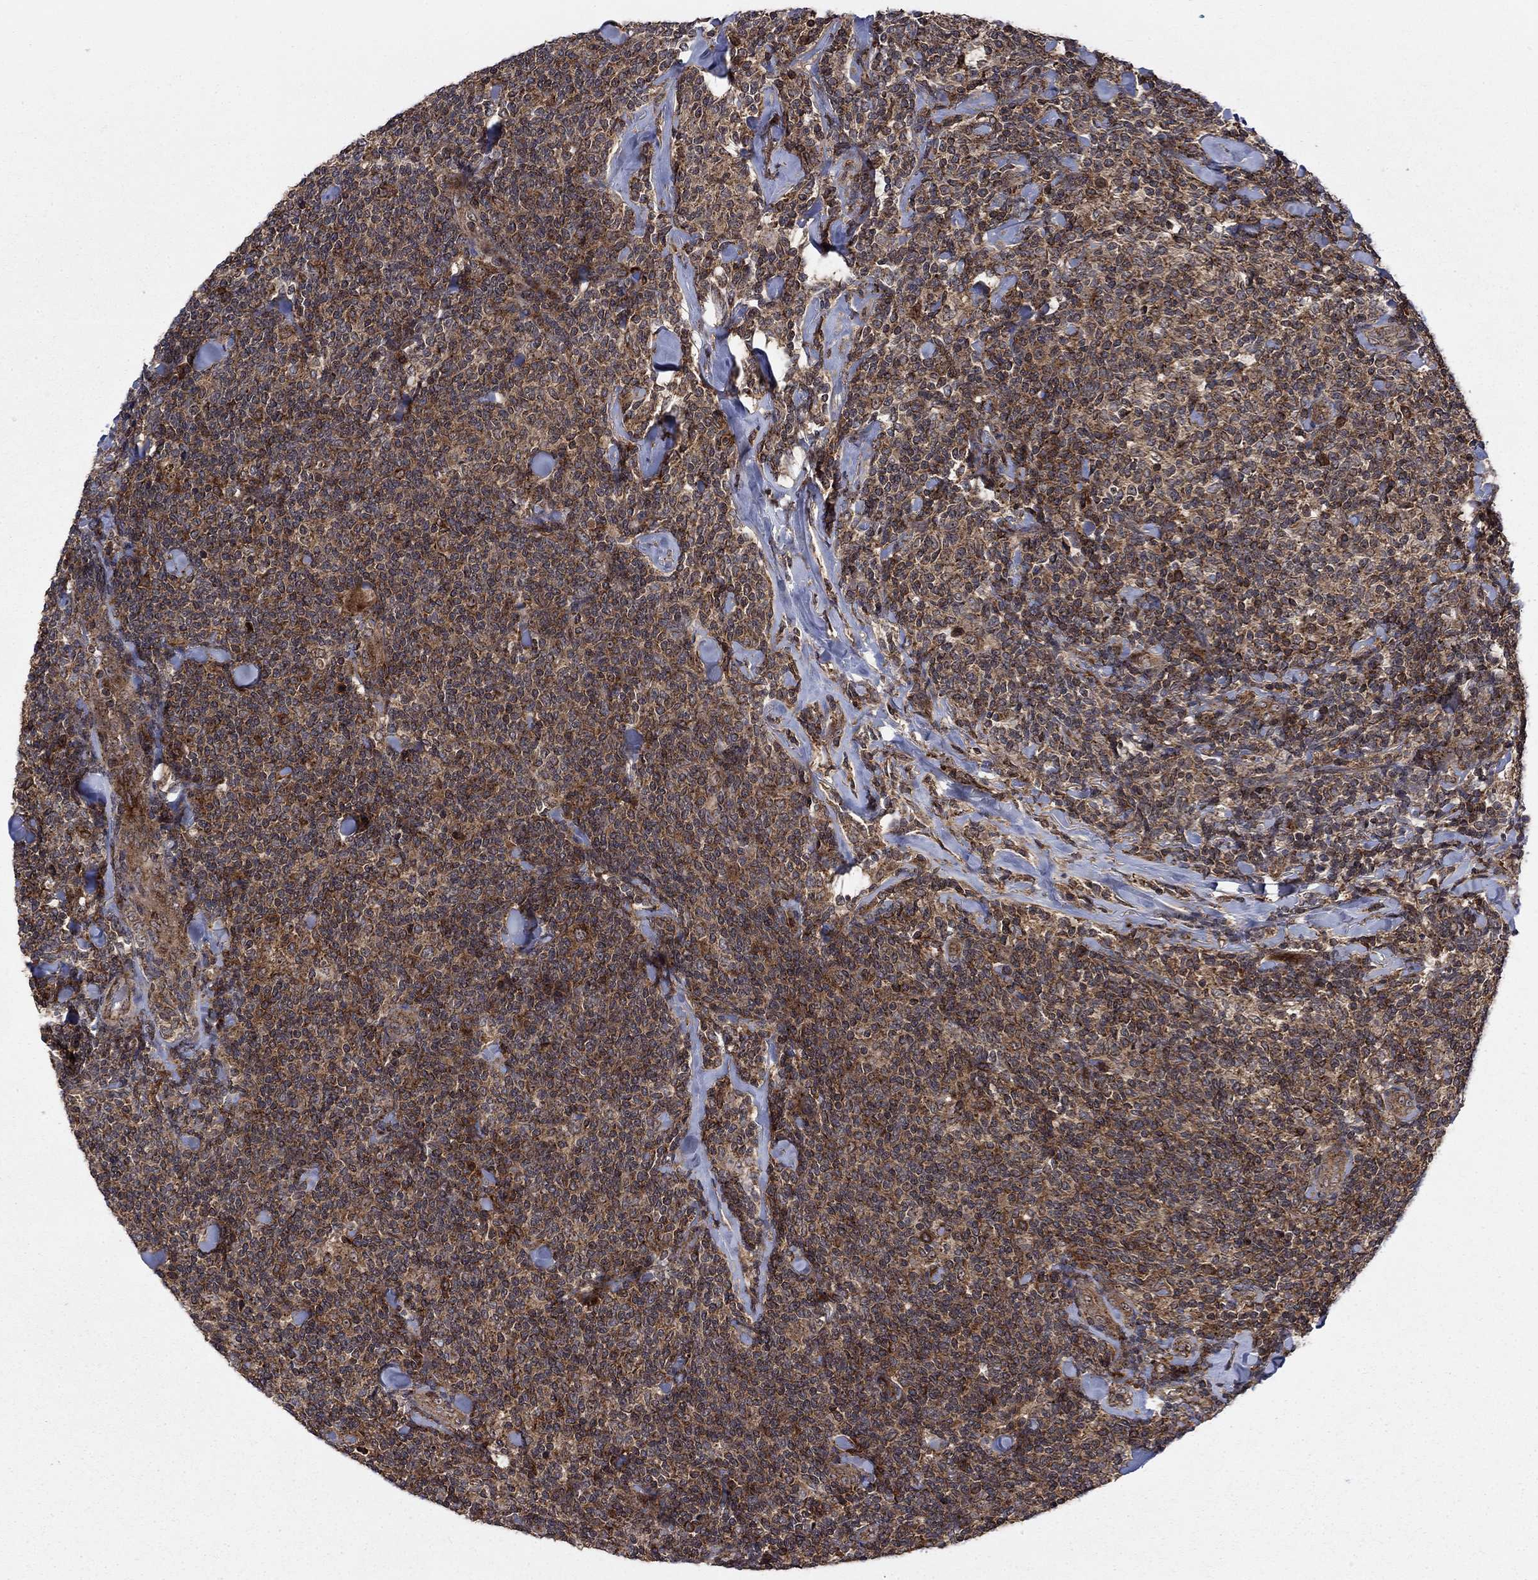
{"staining": {"intensity": "moderate", "quantity": ">75%", "location": "cytoplasmic/membranous"}, "tissue": "lymphoma", "cell_type": "Tumor cells", "image_type": "cancer", "snomed": [{"axis": "morphology", "description": "Malignant lymphoma, non-Hodgkin's type, Low grade"}, {"axis": "topography", "description": "Lymph node"}], "caption": "This photomicrograph reveals immunohistochemistry staining of human lymphoma, with medium moderate cytoplasmic/membranous staining in about >75% of tumor cells.", "gene": "IFI35", "patient": {"sex": "female", "age": 56}}